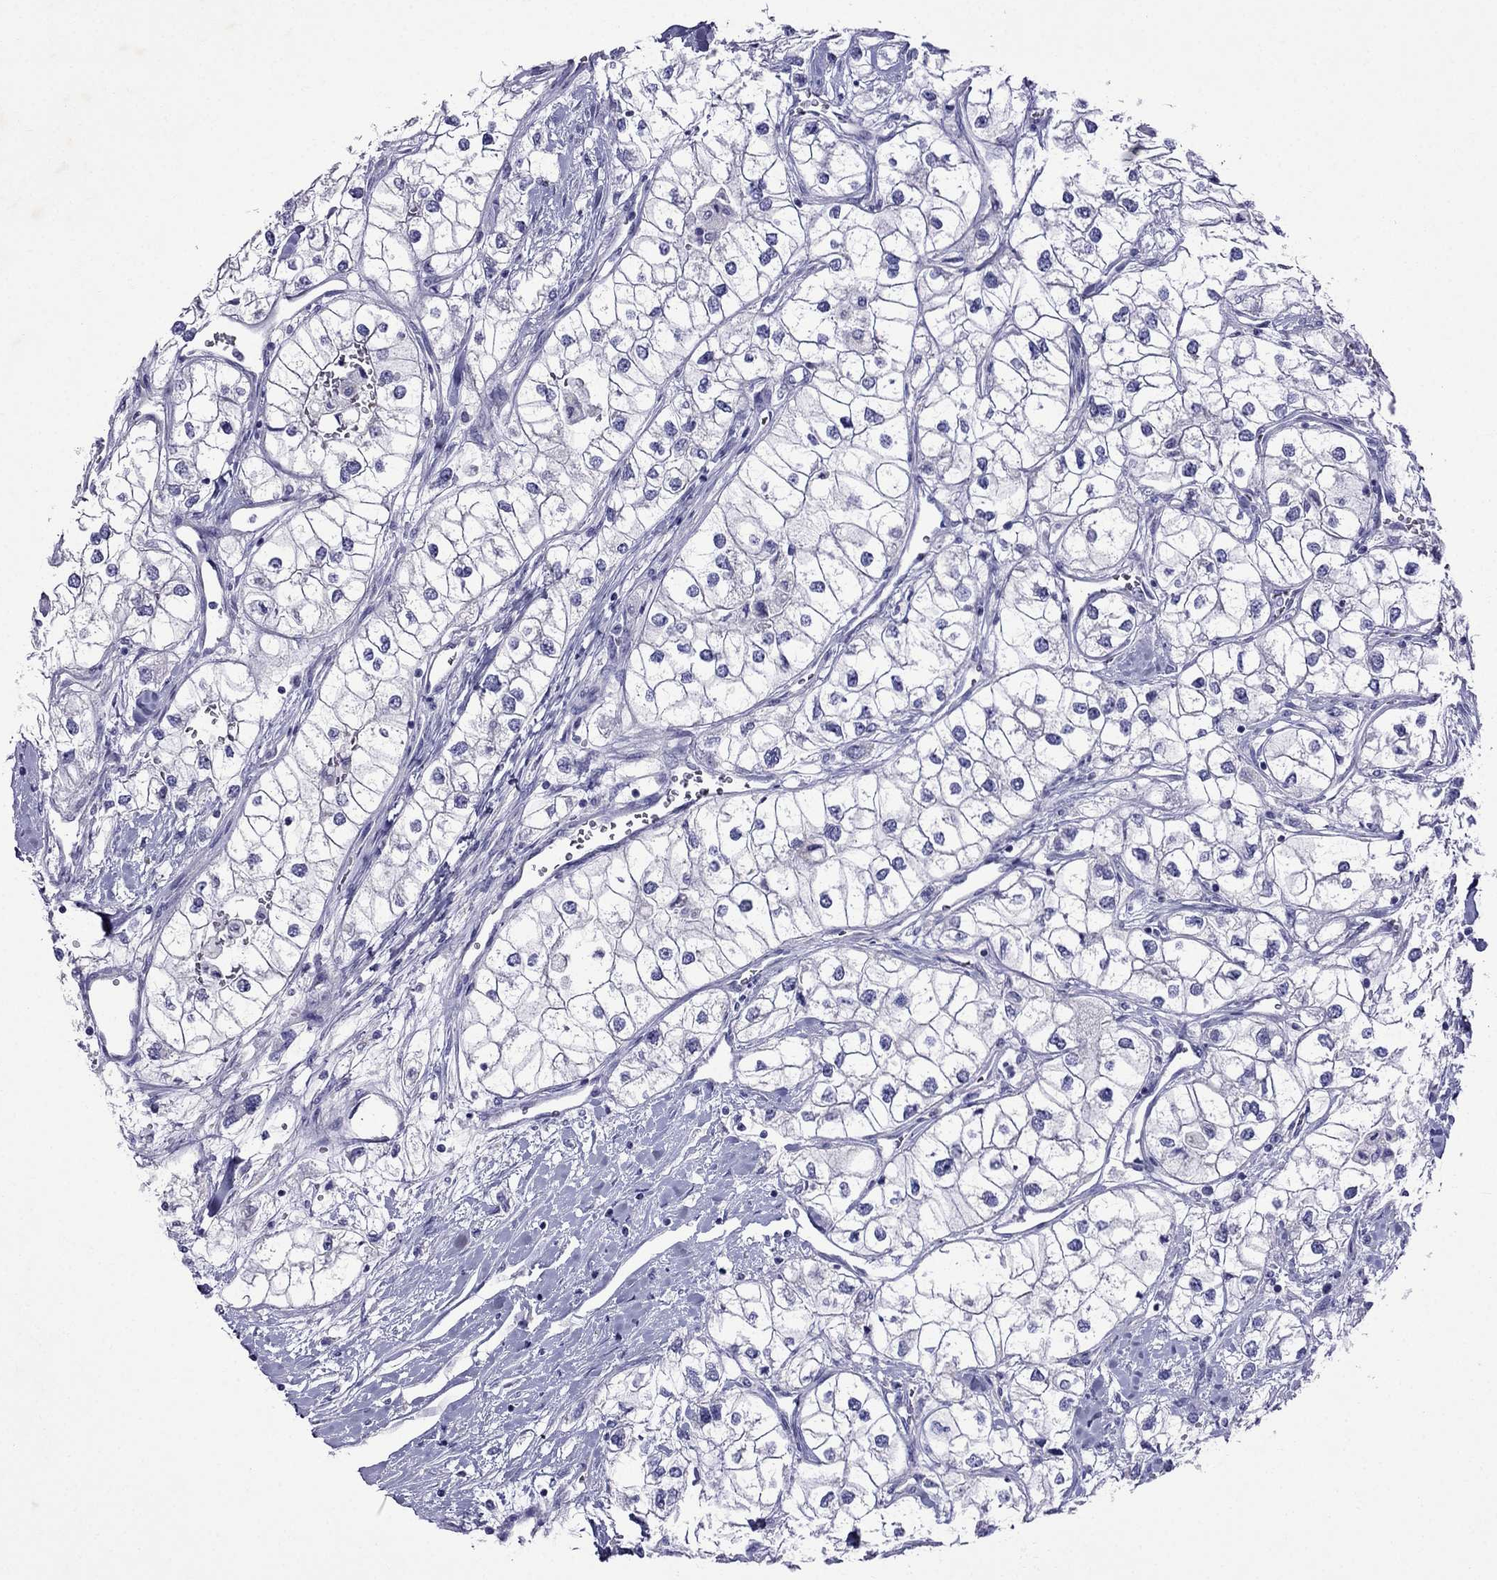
{"staining": {"intensity": "negative", "quantity": "none", "location": "none"}, "tissue": "renal cancer", "cell_type": "Tumor cells", "image_type": "cancer", "snomed": [{"axis": "morphology", "description": "Adenocarcinoma, NOS"}, {"axis": "topography", "description": "Kidney"}], "caption": "This is an IHC photomicrograph of adenocarcinoma (renal). There is no expression in tumor cells.", "gene": "TDRD1", "patient": {"sex": "male", "age": 59}}